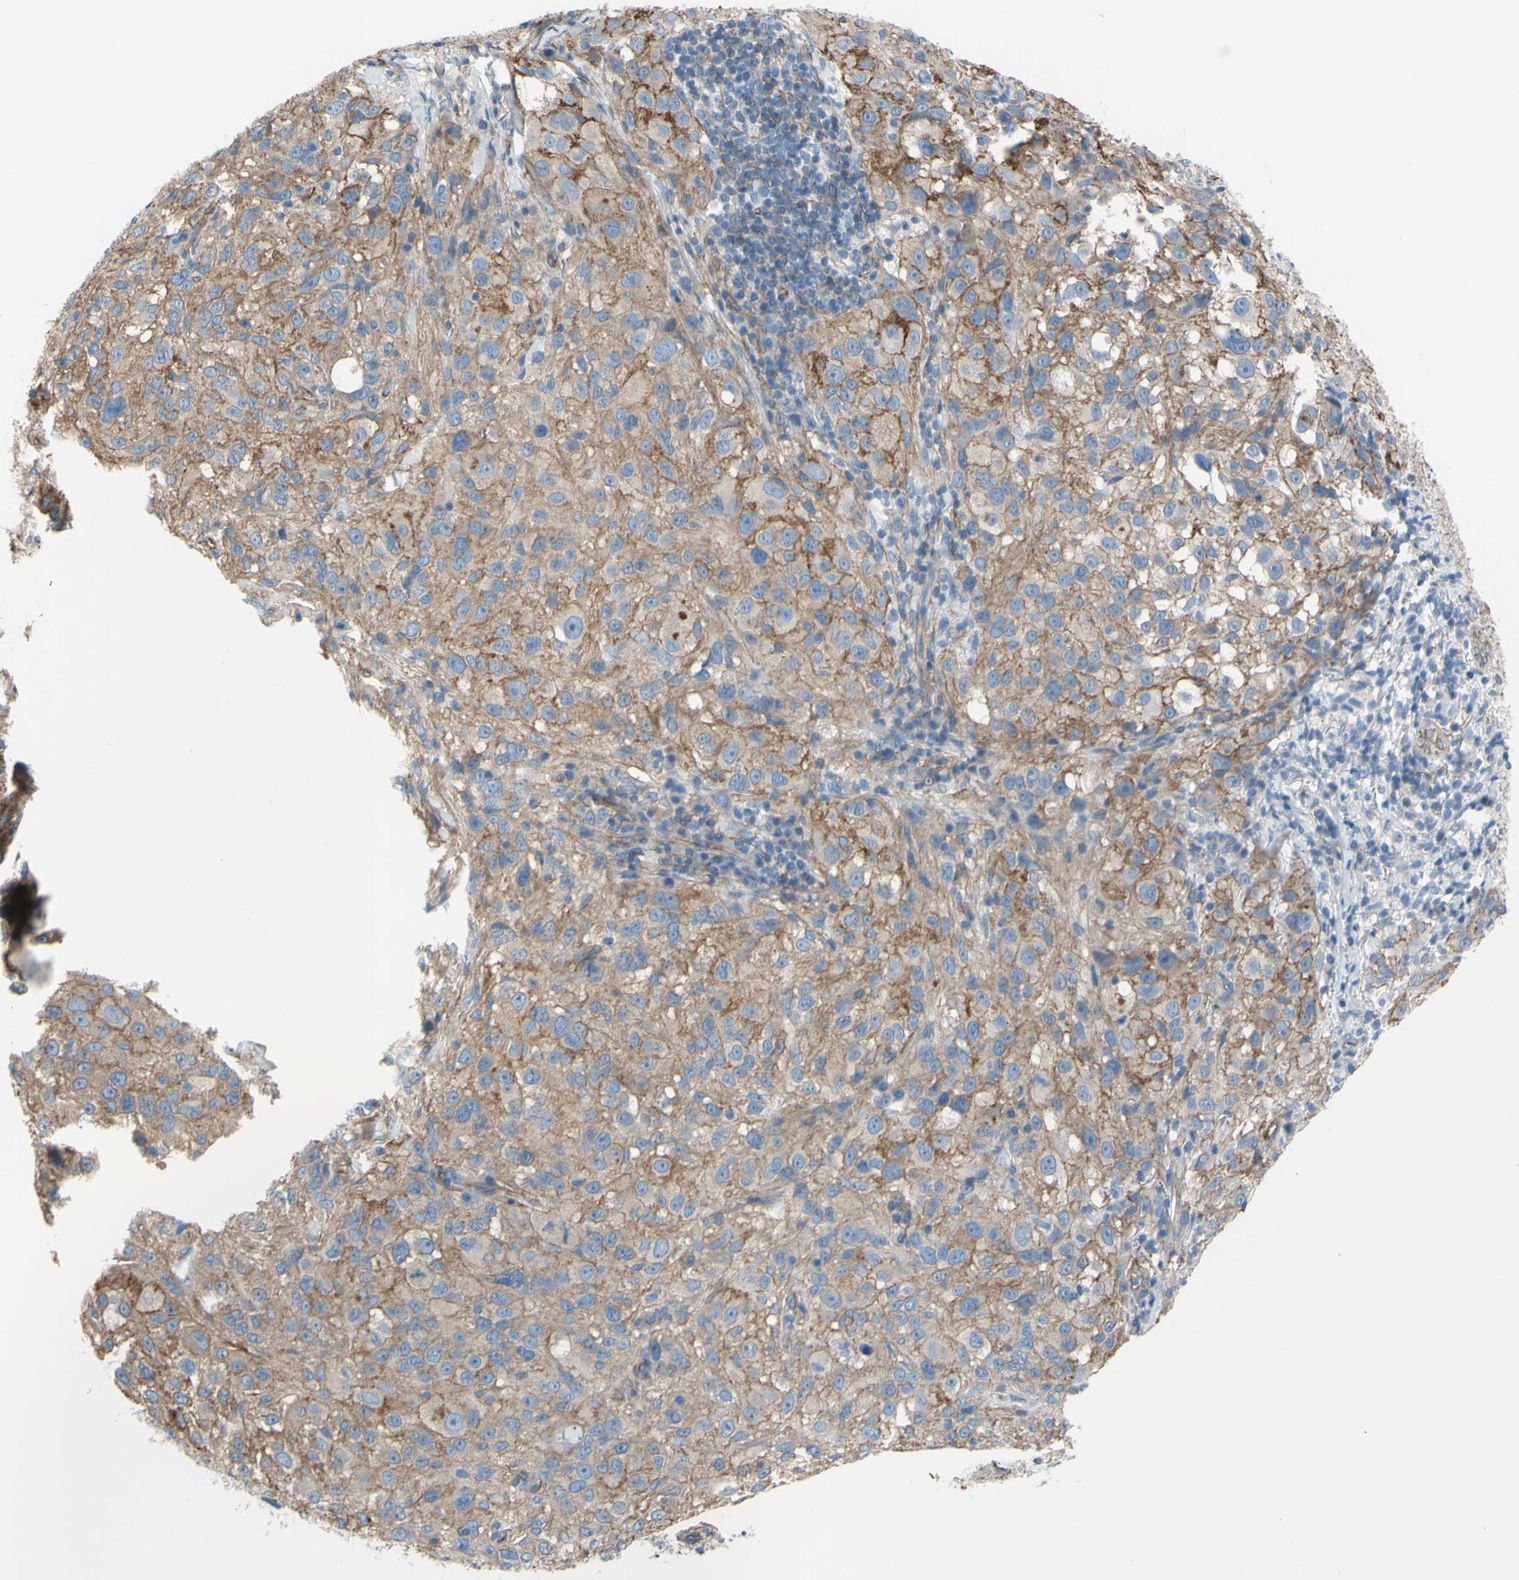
{"staining": {"intensity": "moderate", "quantity": ">75%", "location": "cytoplasmic/membranous"}, "tissue": "melanoma", "cell_type": "Tumor cells", "image_type": "cancer", "snomed": [{"axis": "morphology", "description": "Necrosis, NOS"}, {"axis": "morphology", "description": "Malignant melanoma, NOS"}, {"axis": "topography", "description": "Skin"}], "caption": "Immunohistochemical staining of malignant melanoma demonstrates moderate cytoplasmic/membranous protein positivity in about >75% of tumor cells.", "gene": "TPBG", "patient": {"sex": "female", "age": 87}}